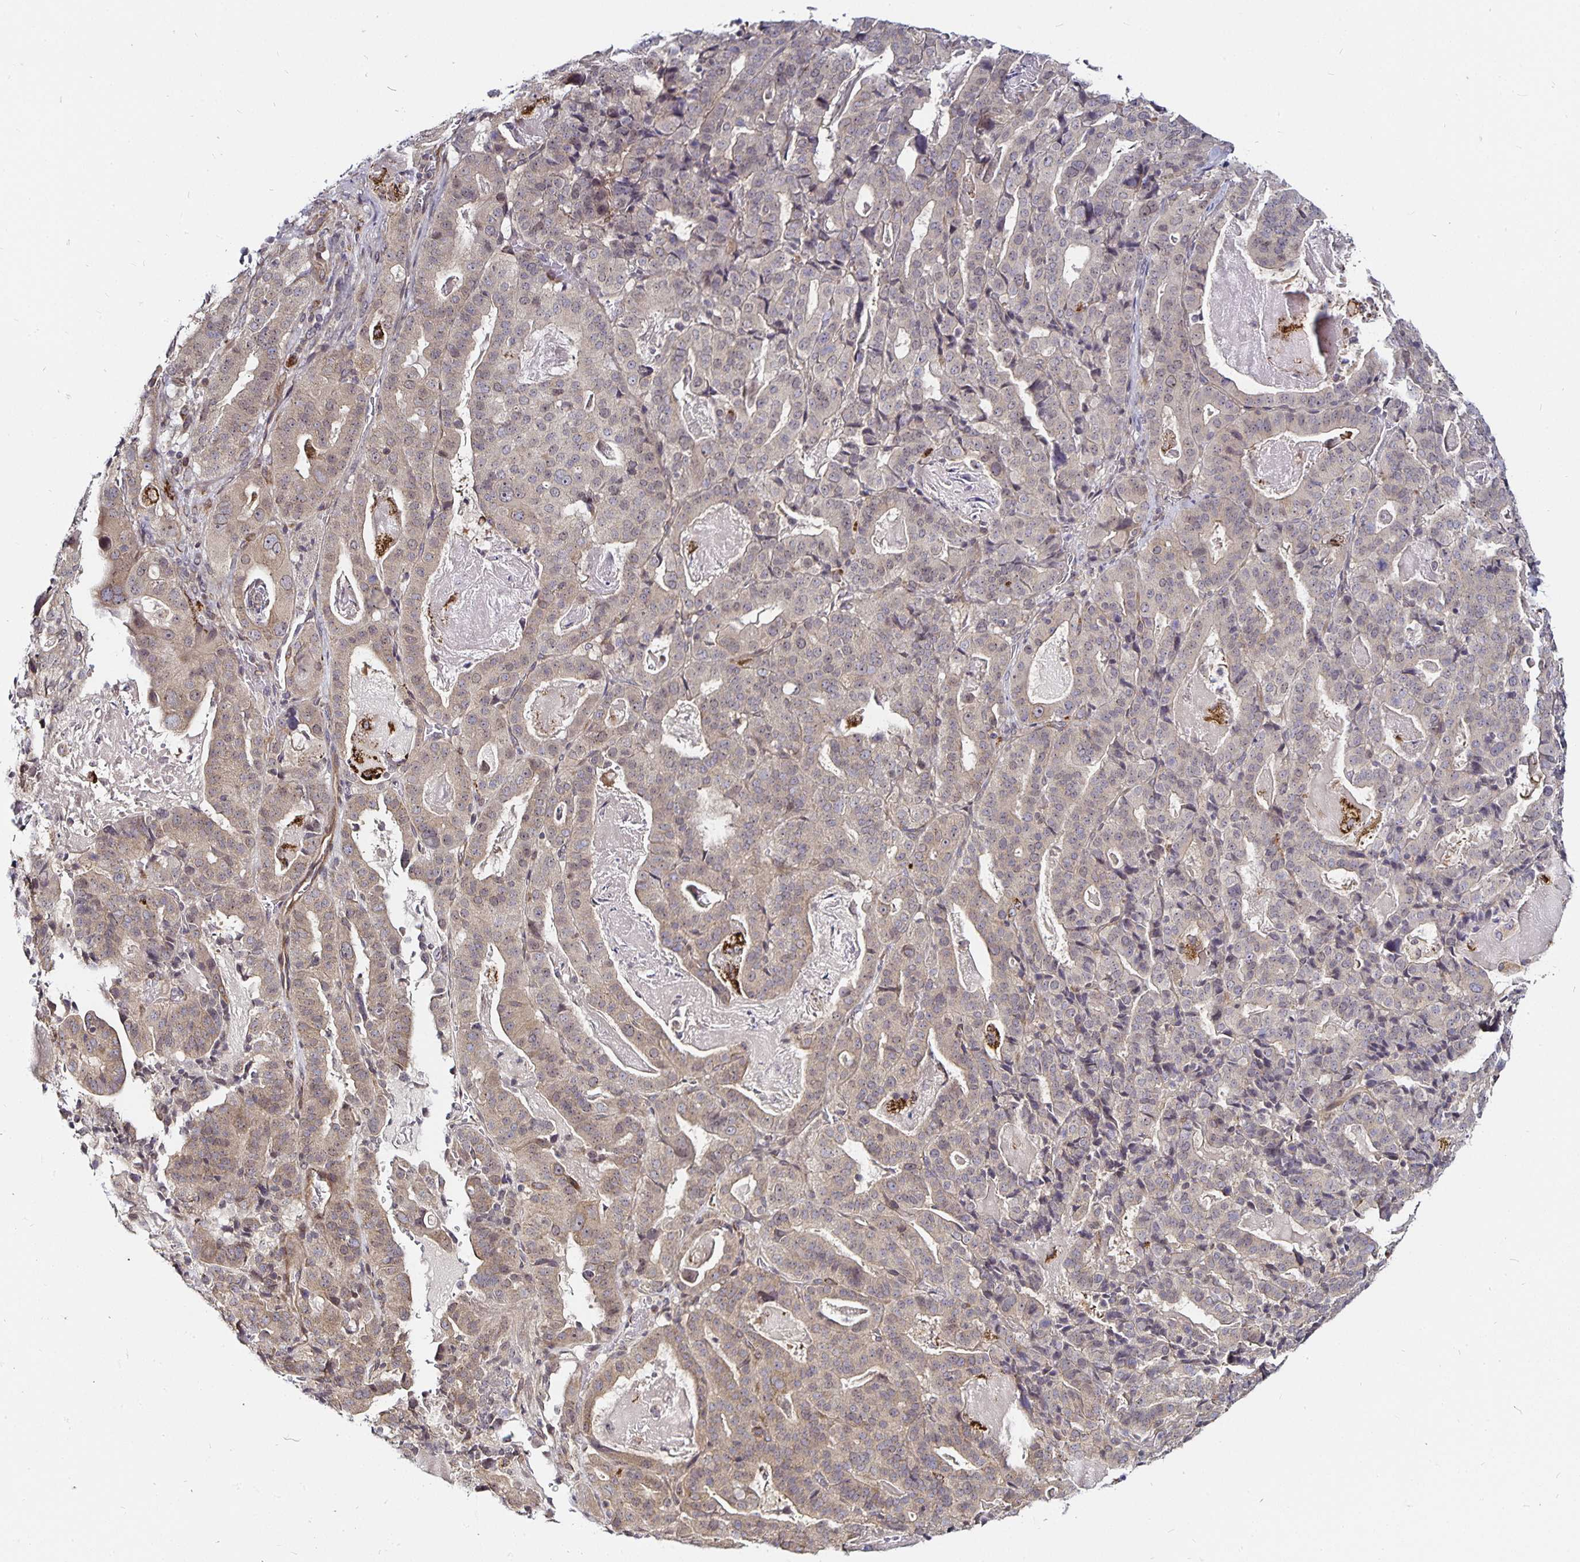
{"staining": {"intensity": "weak", "quantity": "<25%", "location": "cytoplasmic/membranous"}, "tissue": "stomach cancer", "cell_type": "Tumor cells", "image_type": "cancer", "snomed": [{"axis": "morphology", "description": "Adenocarcinoma, NOS"}, {"axis": "topography", "description": "Stomach"}], "caption": "Micrograph shows no protein staining in tumor cells of adenocarcinoma (stomach) tissue.", "gene": "CYP27A1", "patient": {"sex": "male", "age": 48}}